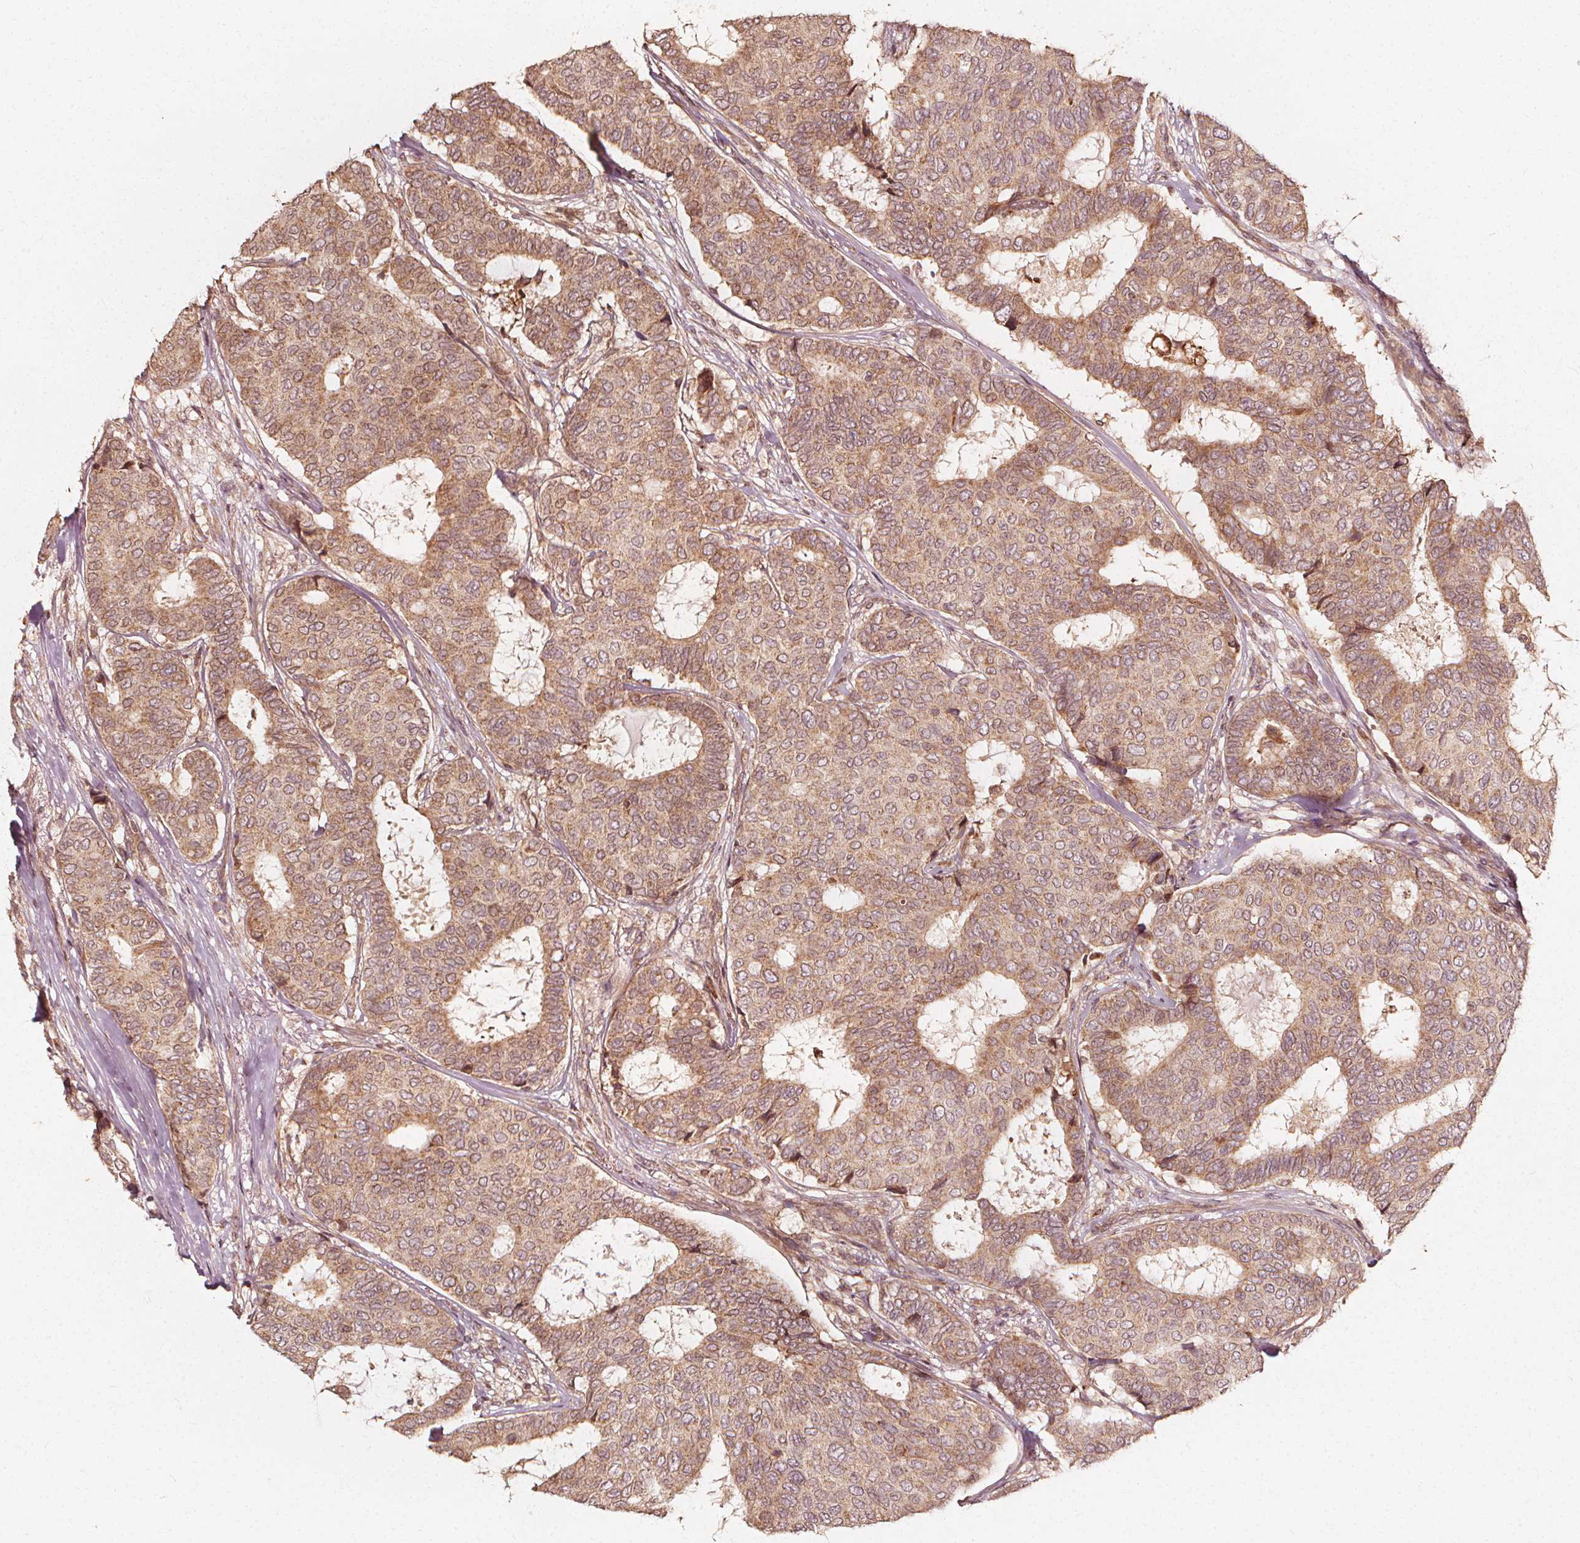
{"staining": {"intensity": "weak", "quantity": ">75%", "location": "cytoplasmic/membranous"}, "tissue": "breast cancer", "cell_type": "Tumor cells", "image_type": "cancer", "snomed": [{"axis": "morphology", "description": "Duct carcinoma"}, {"axis": "topography", "description": "Breast"}], "caption": "IHC (DAB (3,3'-diaminobenzidine)) staining of human breast cancer reveals weak cytoplasmic/membranous protein expression in approximately >75% of tumor cells.", "gene": "NPC1", "patient": {"sex": "female", "age": 75}}